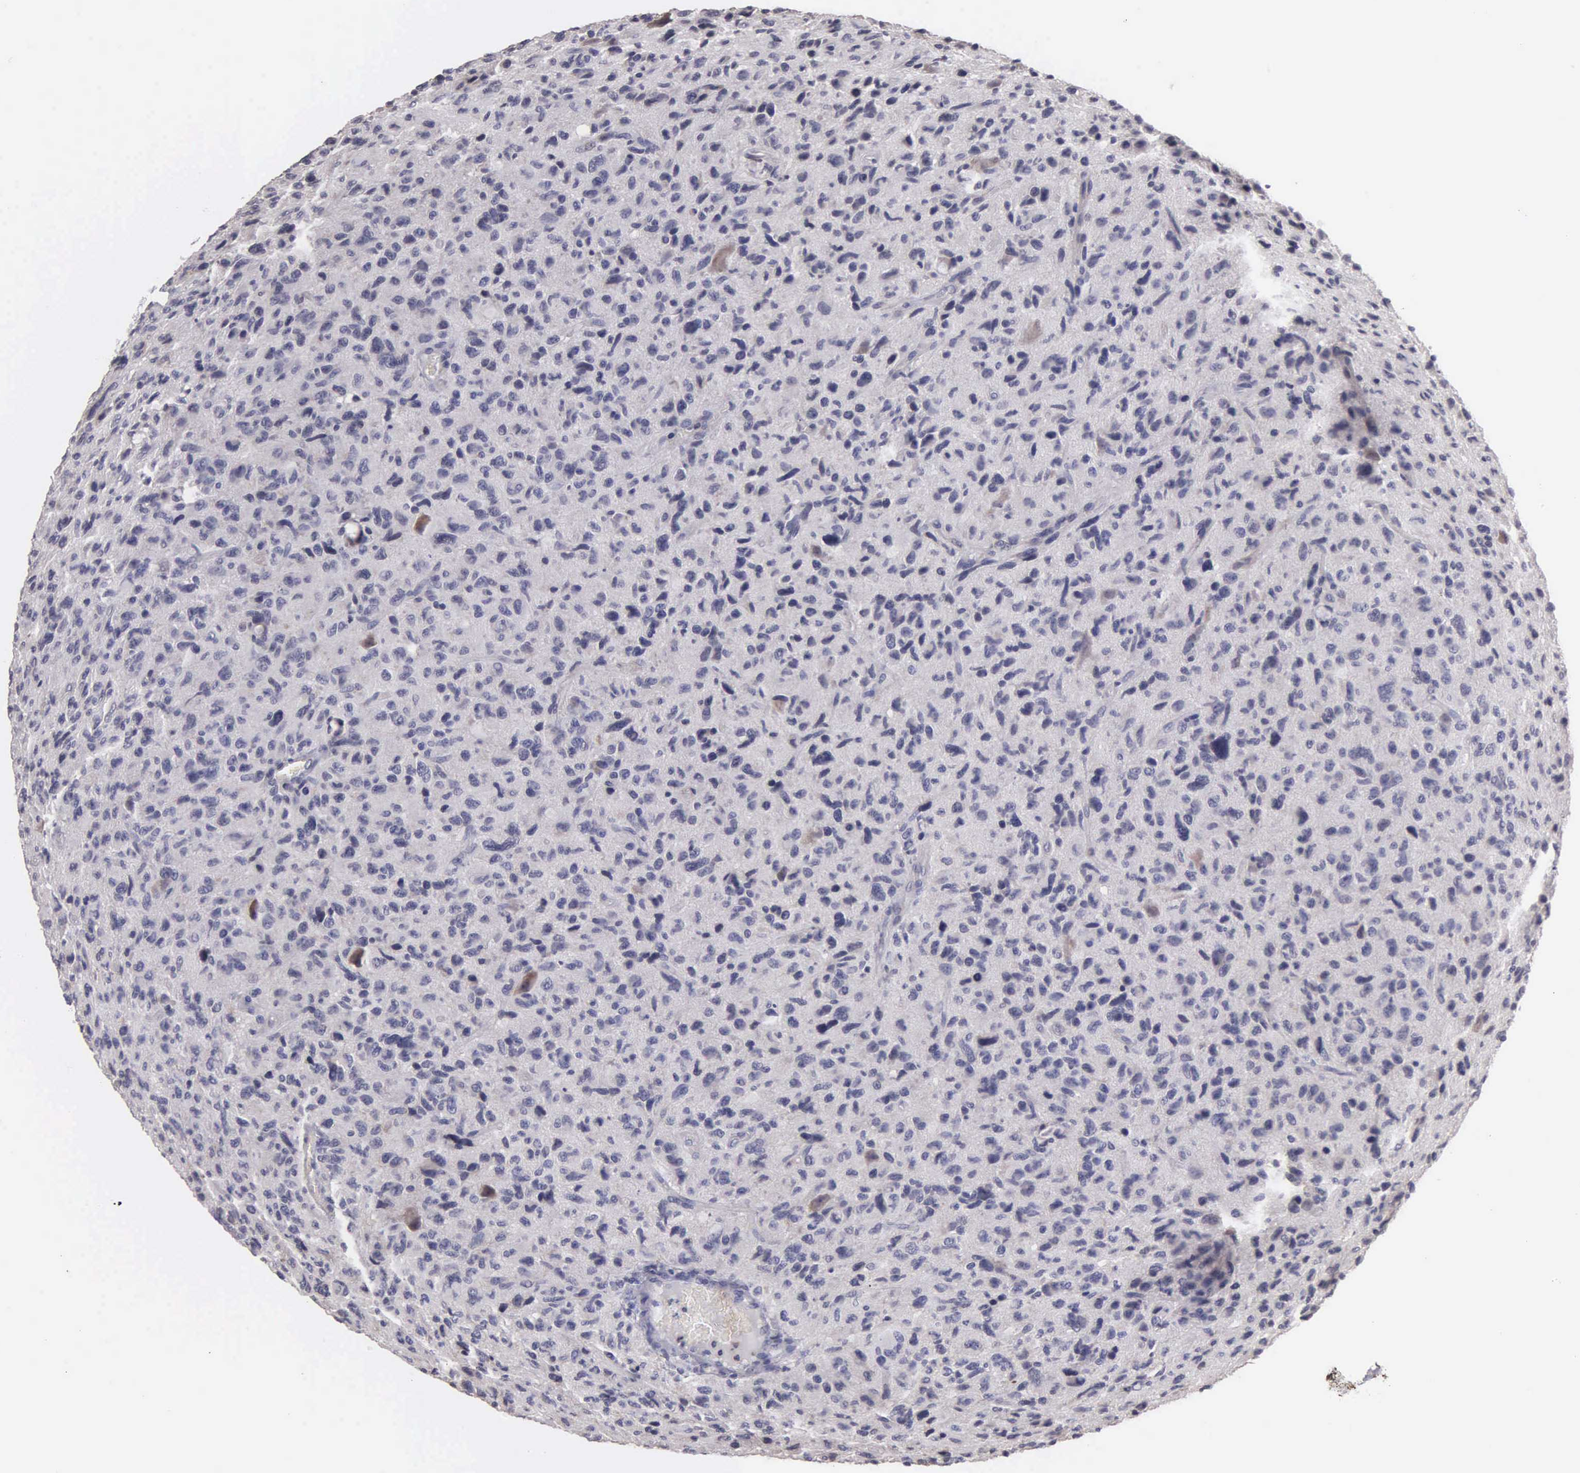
{"staining": {"intensity": "negative", "quantity": "none", "location": "none"}, "tissue": "glioma", "cell_type": "Tumor cells", "image_type": "cancer", "snomed": [{"axis": "morphology", "description": "Glioma, malignant, High grade"}, {"axis": "topography", "description": "Brain"}], "caption": "High-grade glioma (malignant) was stained to show a protein in brown. There is no significant positivity in tumor cells.", "gene": "BRD1", "patient": {"sex": "female", "age": 60}}